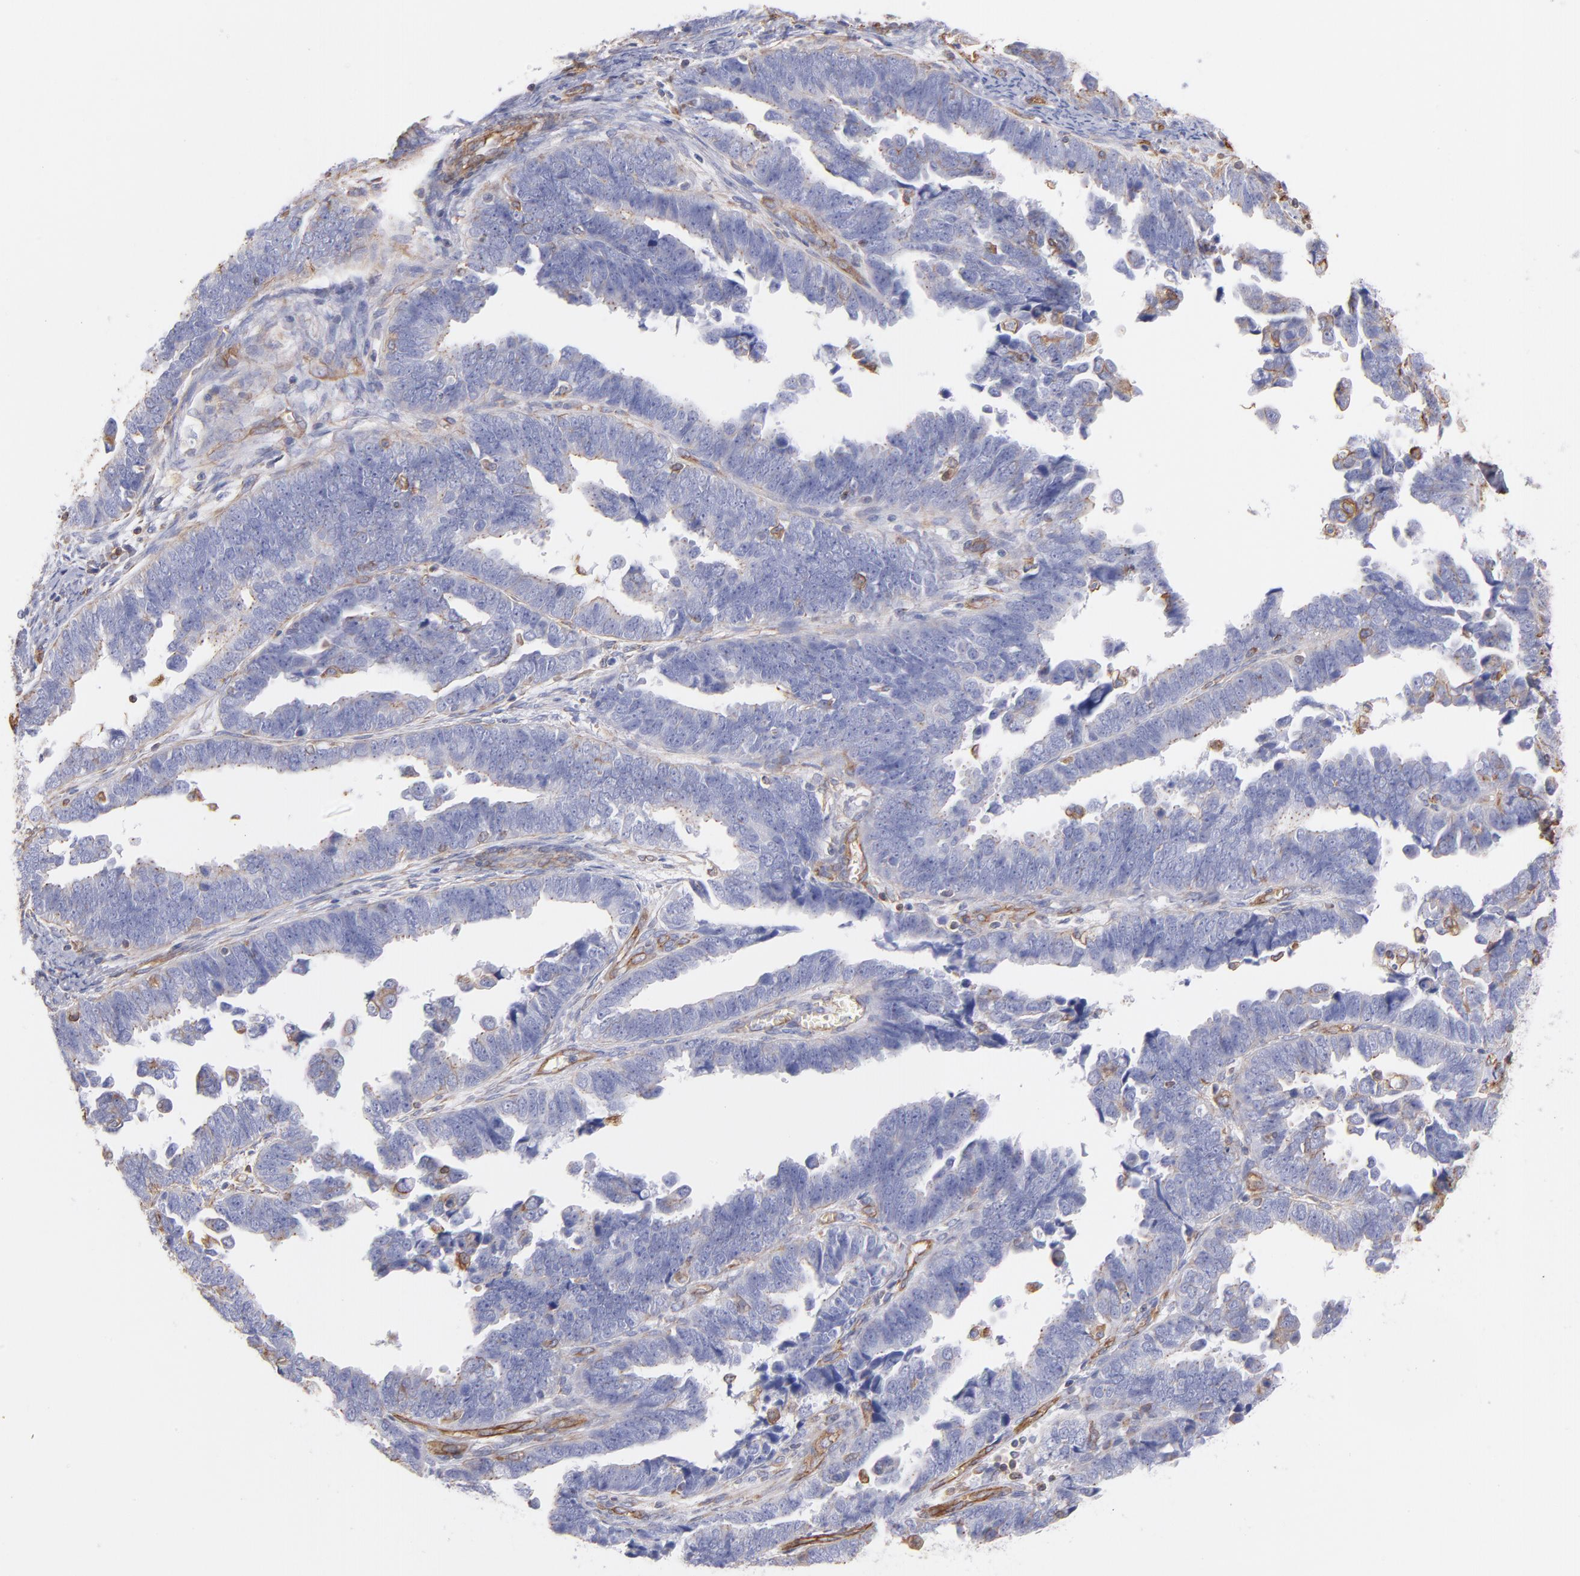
{"staining": {"intensity": "negative", "quantity": "none", "location": "none"}, "tissue": "endometrial cancer", "cell_type": "Tumor cells", "image_type": "cancer", "snomed": [{"axis": "morphology", "description": "Adenocarcinoma, NOS"}, {"axis": "topography", "description": "Endometrium"}], "caption": "Endometrial adenocarcinoma stained for a protein using IHC shows no expression tumor cells.", "gene": "PLEC", "patient": {"sex": "female", "age": 75}}